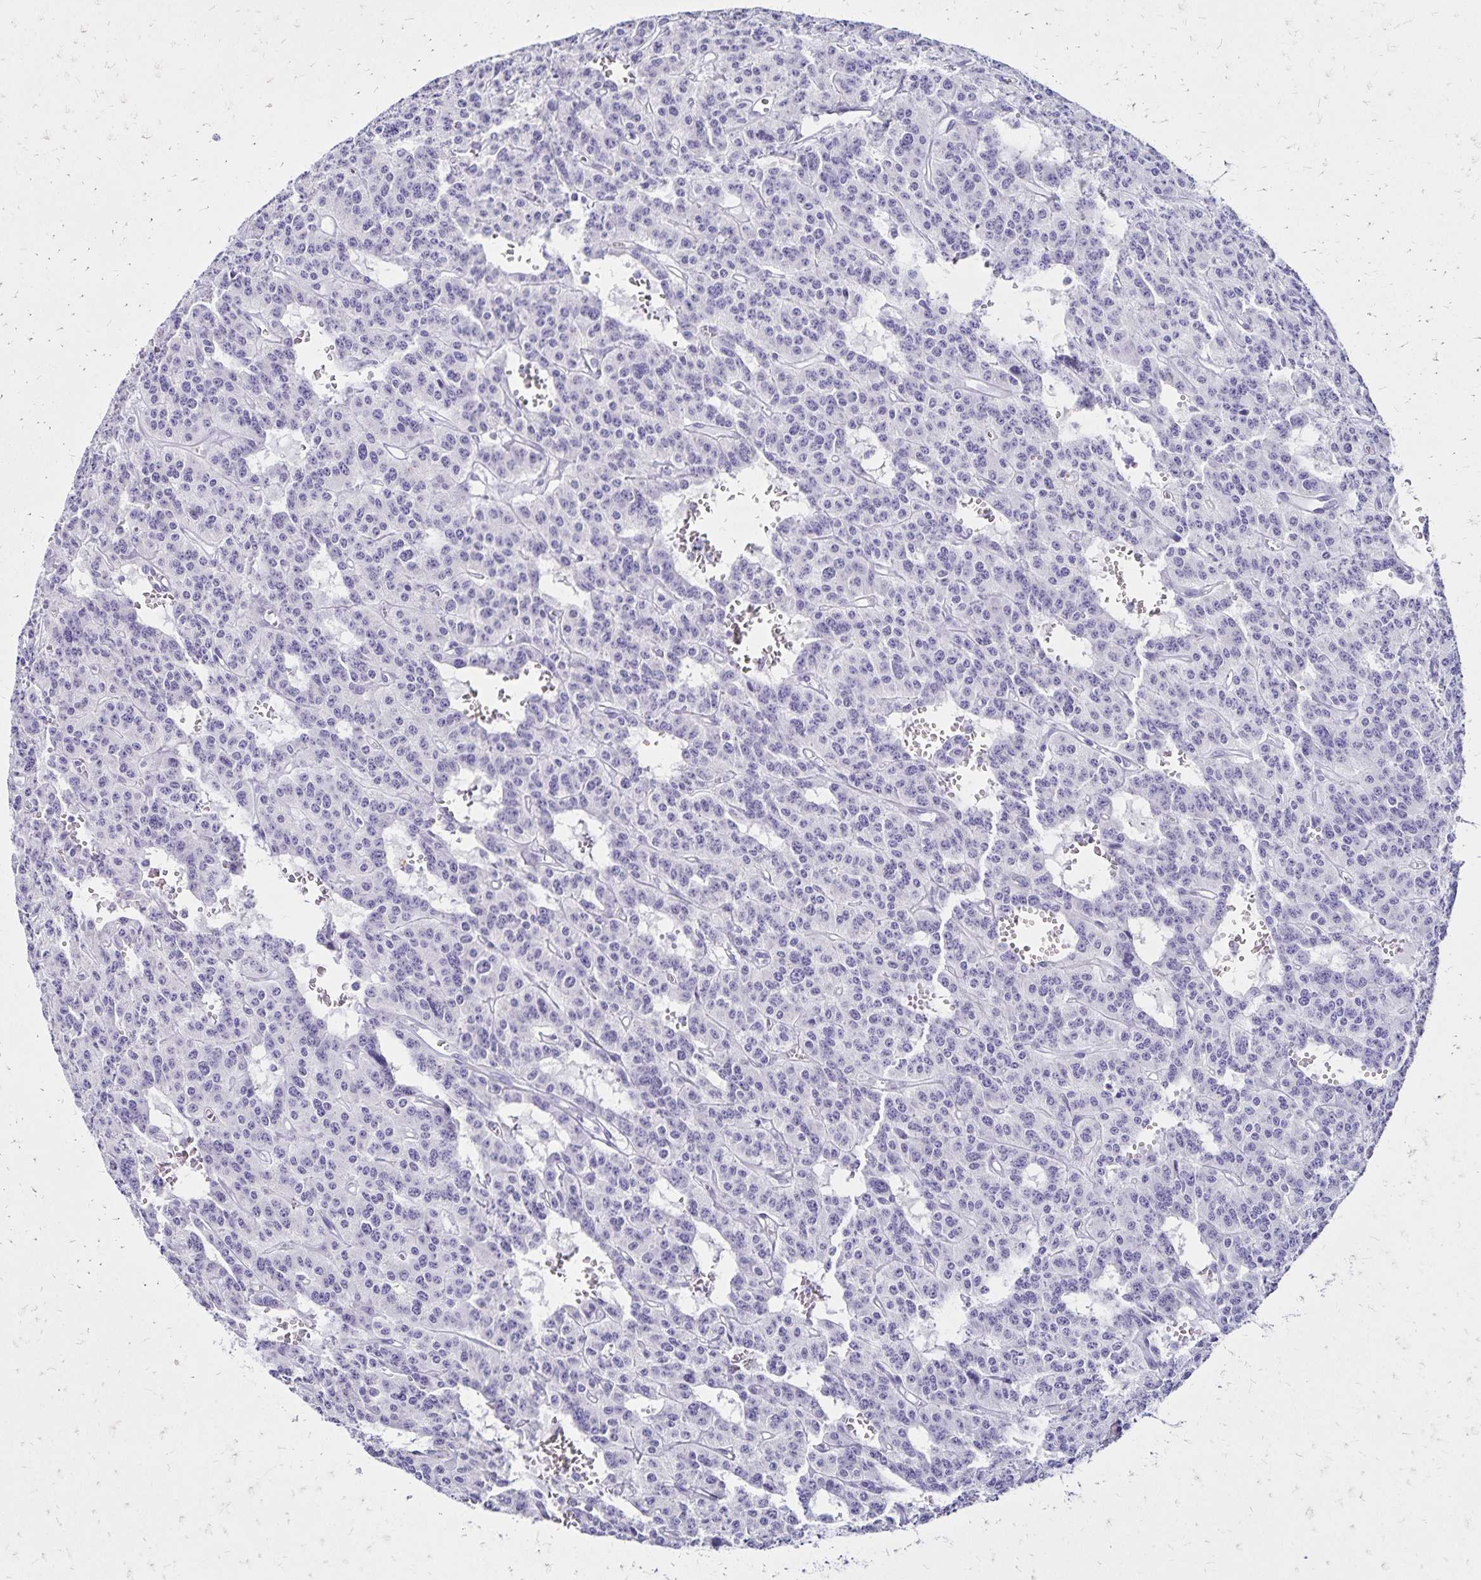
{"staining": {"intensity": "negative", "quantity": "none", "location": "none"}, "tissue": "carcinoid", "cell_type": "Tumor cells", "image_type": "cancer", "snomed": [{"axis": "morphology", "description": "Carcinoid, malignant, NOS"}, {"axis": "topography", "description": "Lung"}], "caption": "This is a photomicrograph of IHC staining of carcinoid (malignant), which shows no staining in tumor cells.", "gene": "LIN28B", "patient": {"sex": "female", "age": 71}}